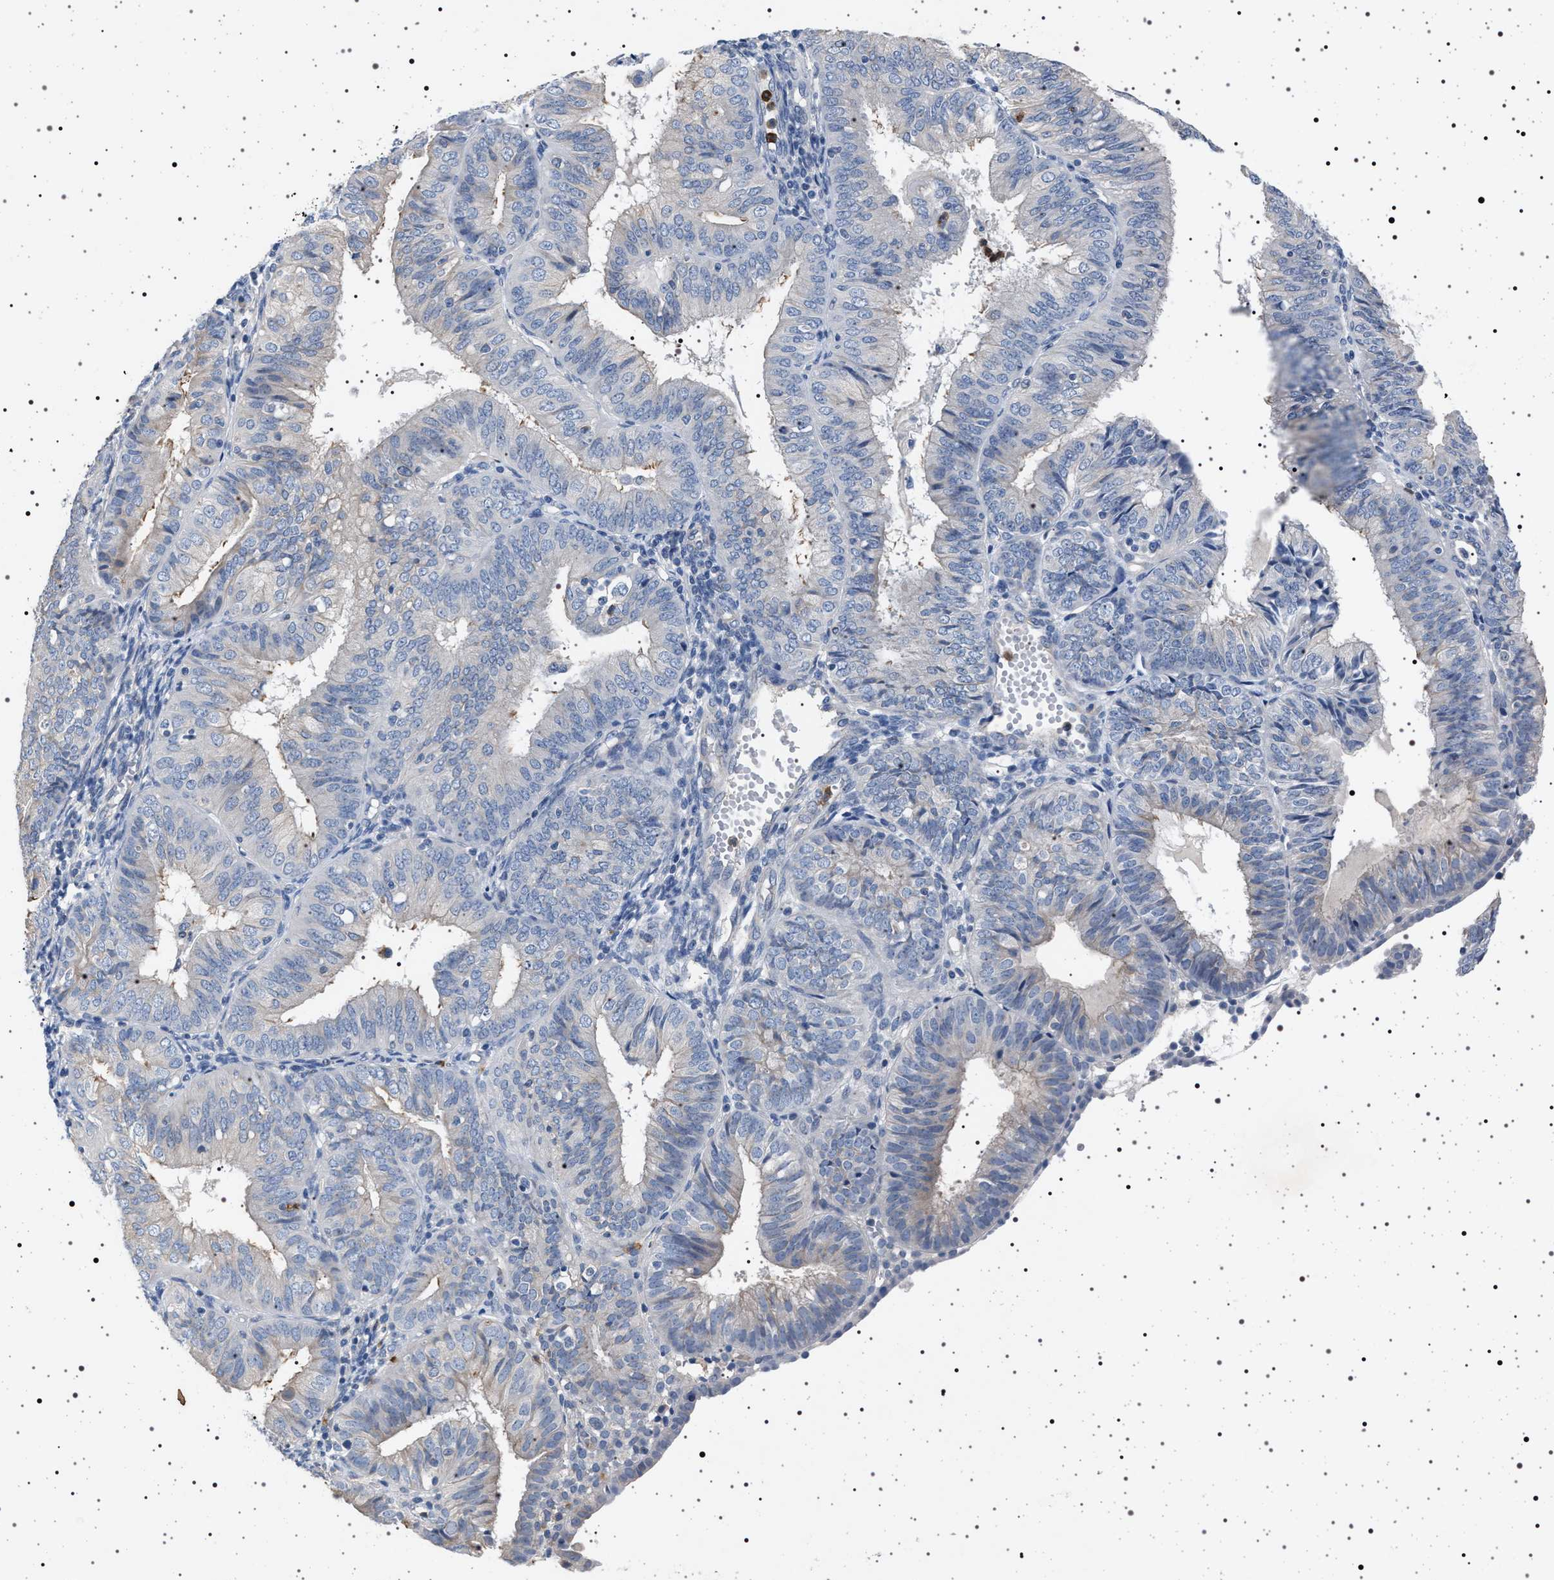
{"staining": {"intensity": "negative", "quantity": "none", "location": "none"}, "tissue": "endometrial cancer", "cell_type": "Tumor cells", "image_type": "cancer", "snomed": [{"axis": "morphology", "description": "Adenocarcinoma, NOS"}, {"axis": "topography", "description": "Endometrium"}], "caption": "There is no significant positivity in tumor cells of endometrial cancer (adenocarcinoma).", "gene": "NAT9", "patient": {"sex": "female", "age": 58}}